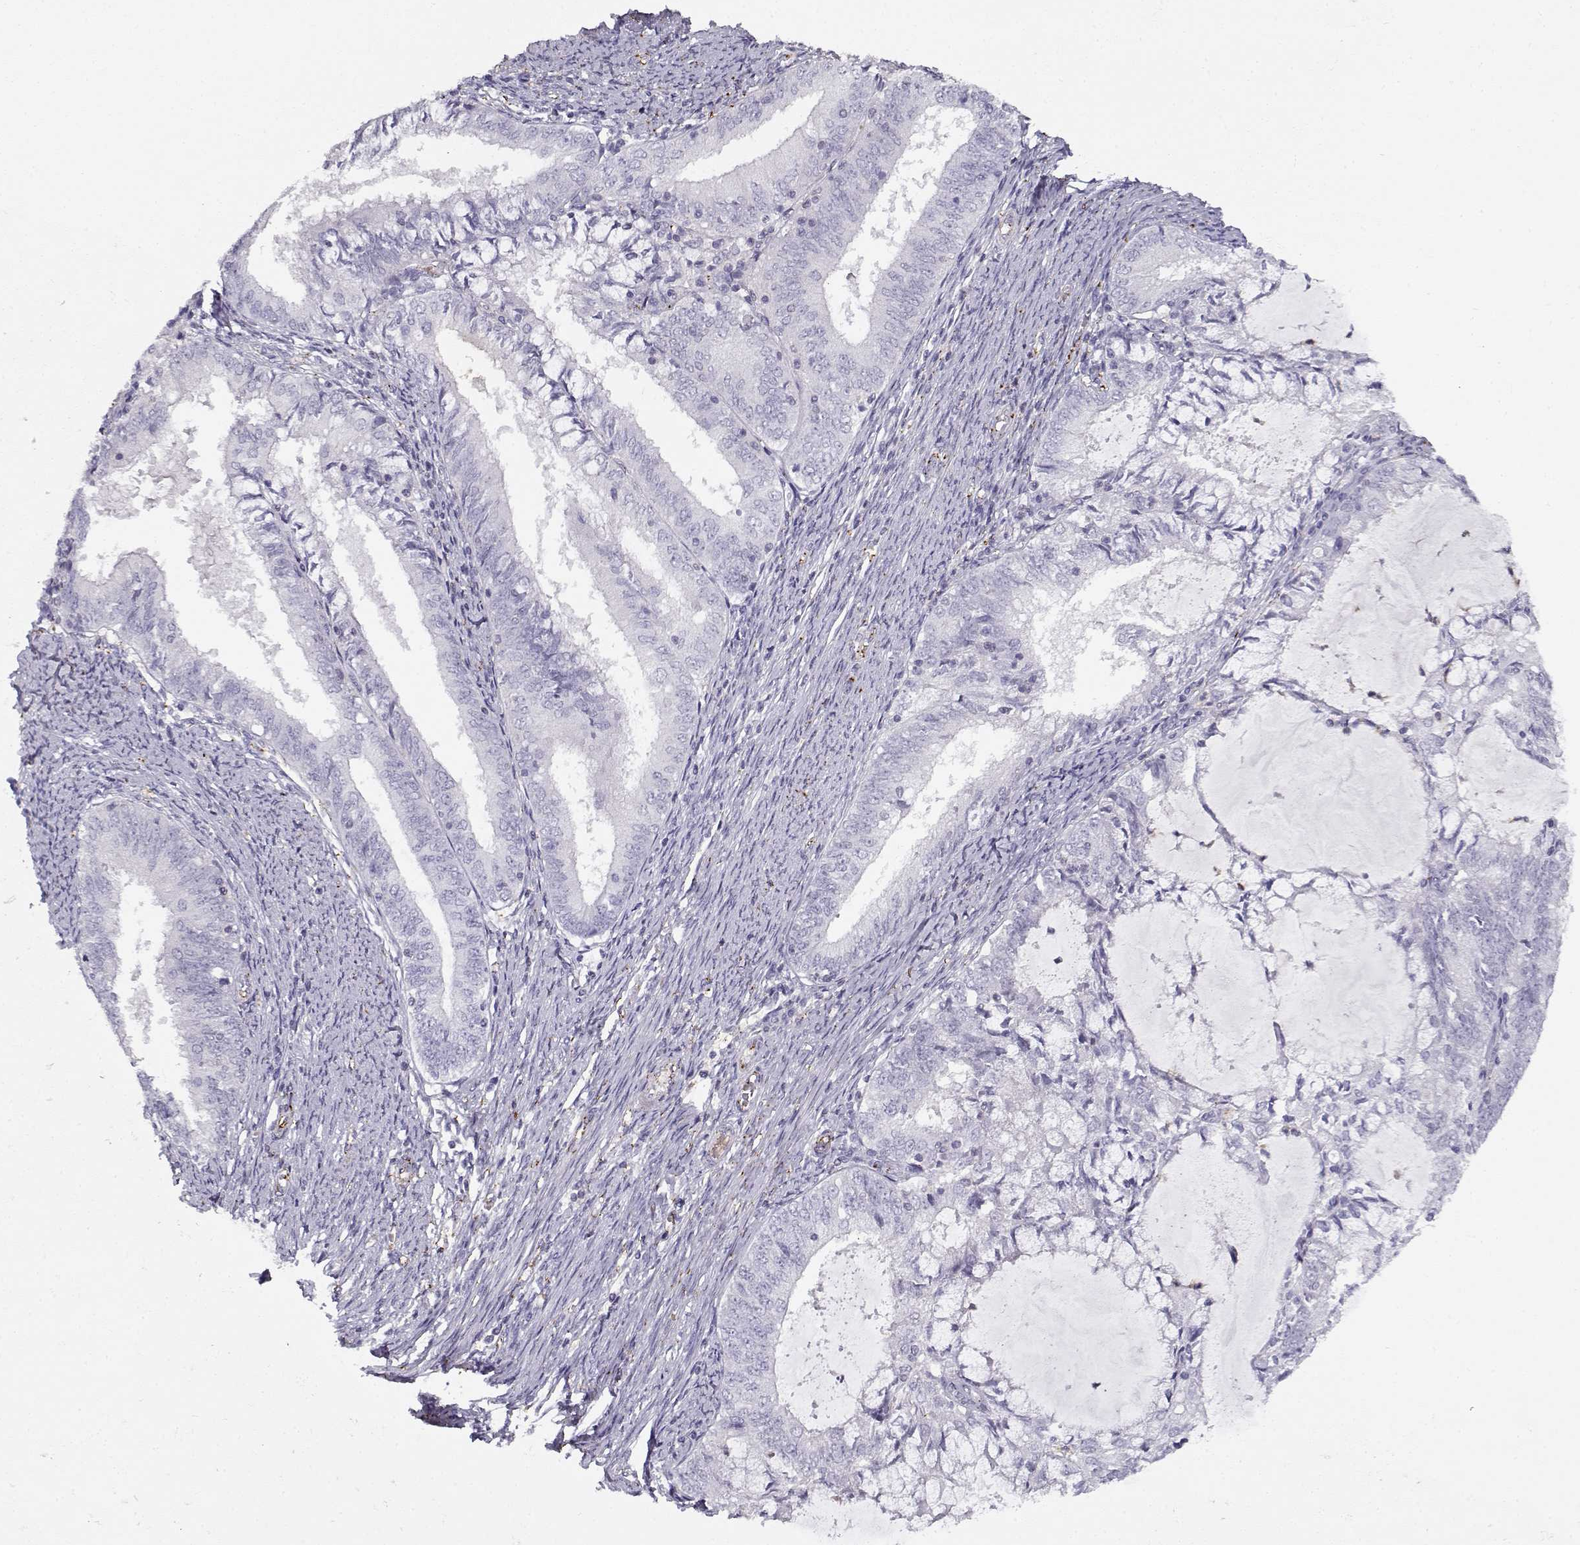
{"staining": {"intensity": "negative", "quantity": "none", "location": "none"}, "tissue": "endometrial cancer", "cell_type": "Tumor cells", "image_type": "cancer", "snomed": [{"axis": "morphology", "description": "Adenocarcinoma, NOS"}, {"axis": "topography", "description": "Endometrium"}], "caption": "IHC of endometrial cancer exhibits no expression in tumor cells. Brightfield microscopy of immunohistochemistry stained with DAB (brown) and hematoxylin (blue), captured at high magnification.", "gene": "MYO1A", "patient": {"sex": "female", "age": 57}}